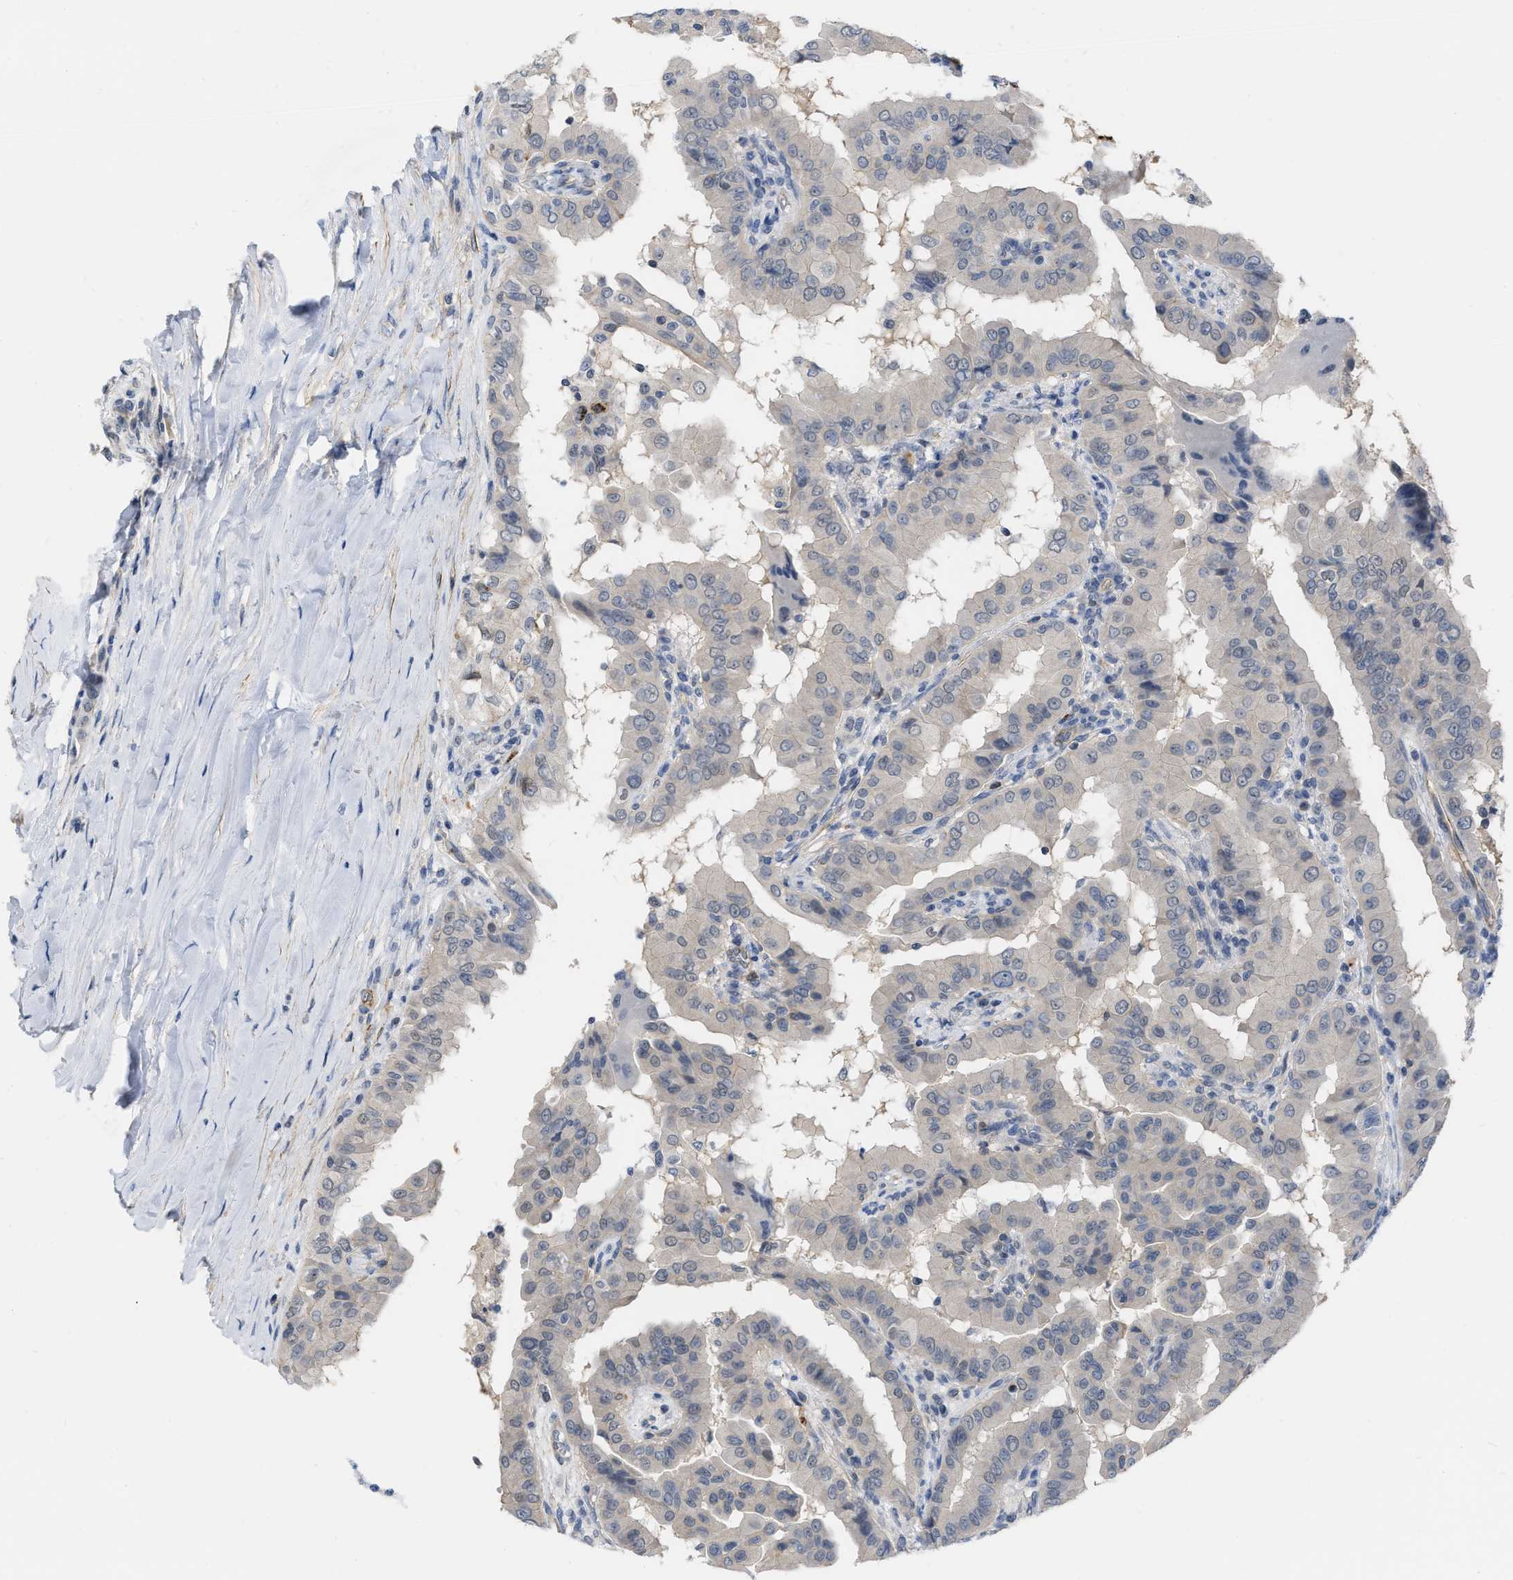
{"staining": {"intensity": "negative", "quantity": "none", "location": "none"}, "tissue": "thyroid cancer", "cell_type": "Tumor cells", "image_type": "cancer", "snomed": [{"axis": "morphology", "description": "Papillary adenocarcinoma, NOS"}, {"axis": "topography", "description": "Thyroid gland"}], "caption": "This is an IHC histopathology image of thyroid cancer. There is no staining in tumor cells.", "gene": "NAPEPLD", "patient": {"sex": "male", "age": 33}}